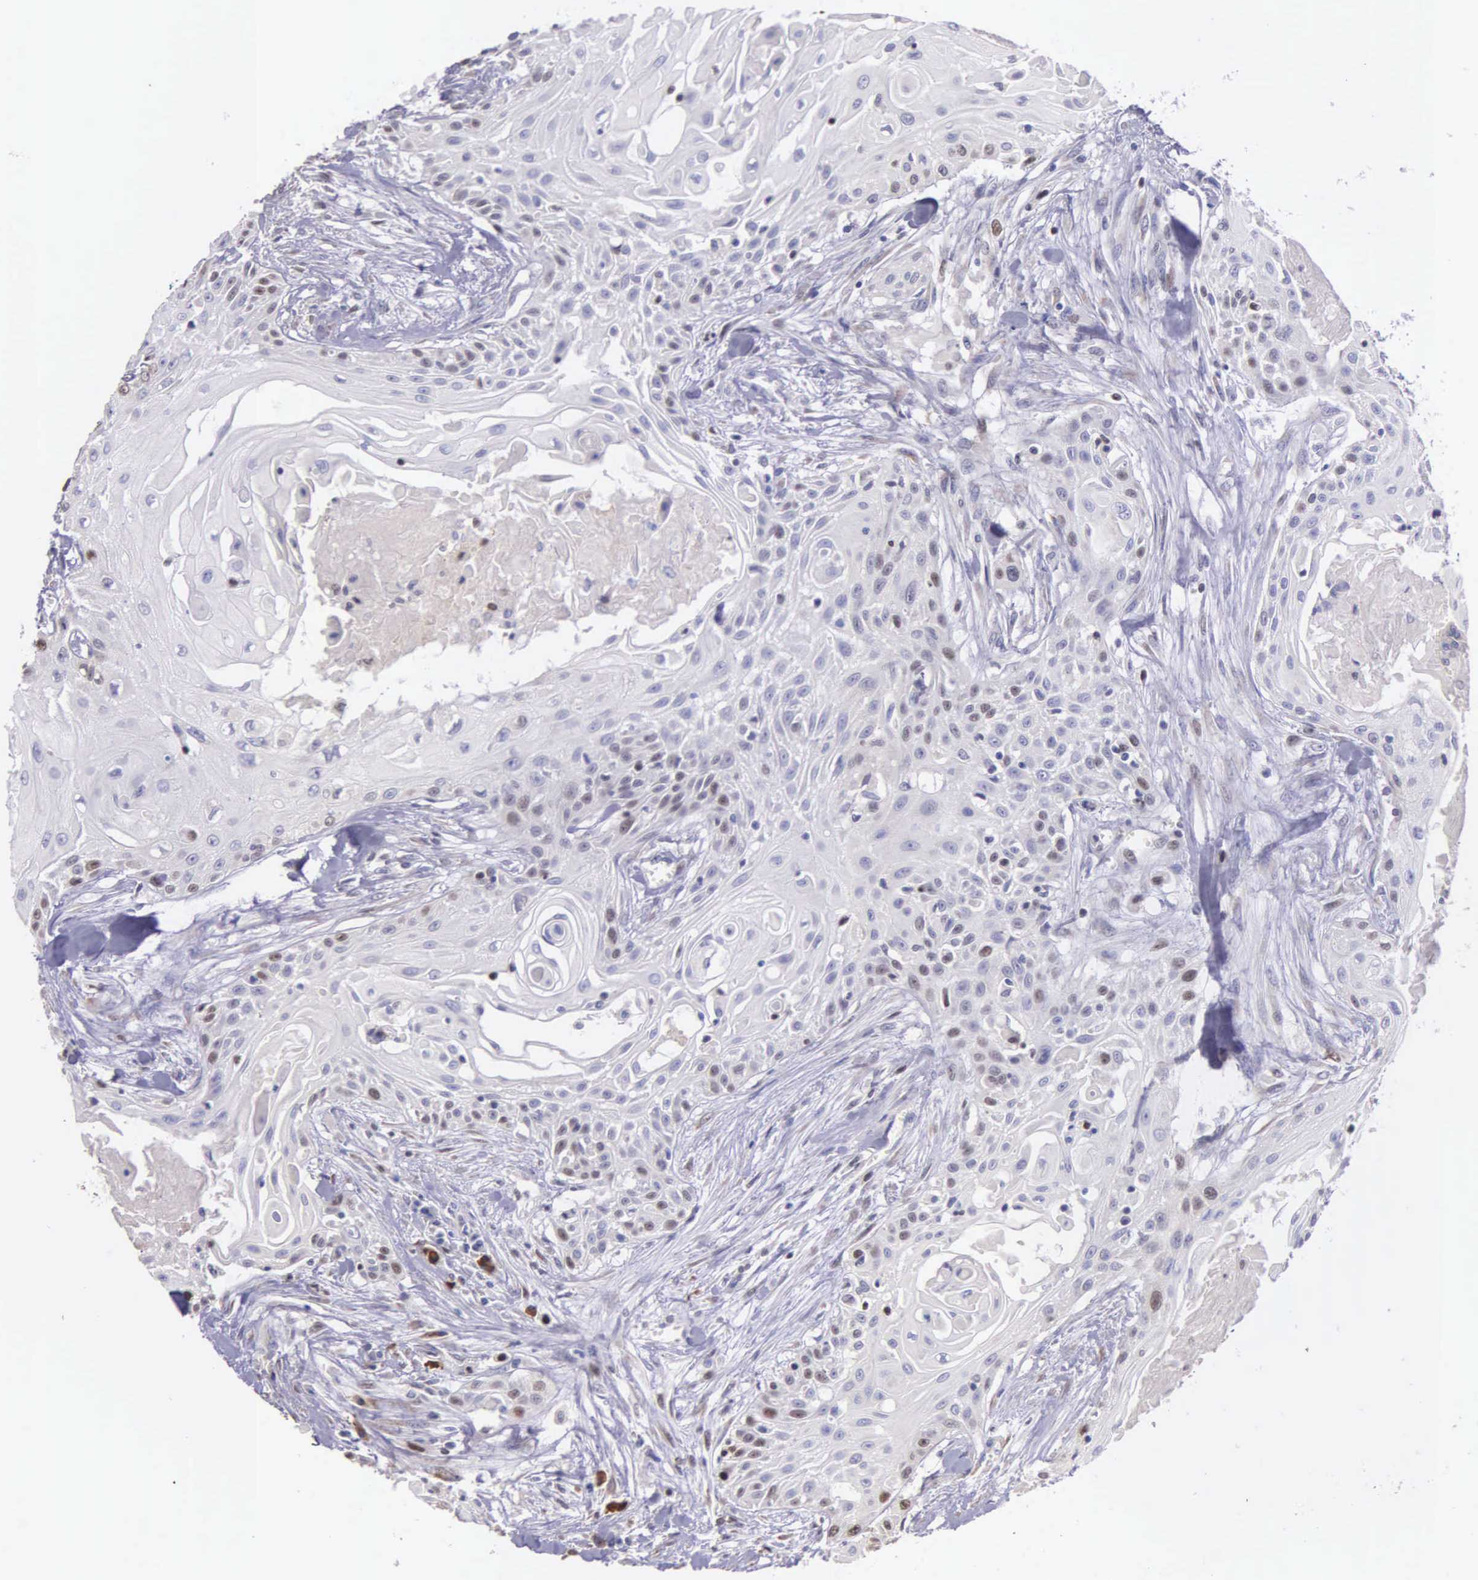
{"staining": {"intensity": "moderate", "quantity": "<25%", "location": "nuclear"}, "tissue": "head and neck cancer", "cell_type": "Tumor cells", "image_type": "cancer", "snomed": [{"axis": "morphology", "description": "Squamous cell carcinoma, NOS"}, {"axis": "morphology", "description": "Squamous cell carcinoma, metastatic, NOS"}, {"axis": "topography", "description": "Lymph node"}, {"axis": "topography", "description": "Salivary gland"}, {"axis": "topography", "description": "Head-Neck"}], "caption": "High-power microscopy captured an IHC image of metastatic squamous cell carcinoma (head and neck), revealing moderate nuclear expression in about <25% of tumor cells.", "gene": "MCM5", "patient": {"sex": "female", "age": 74}}